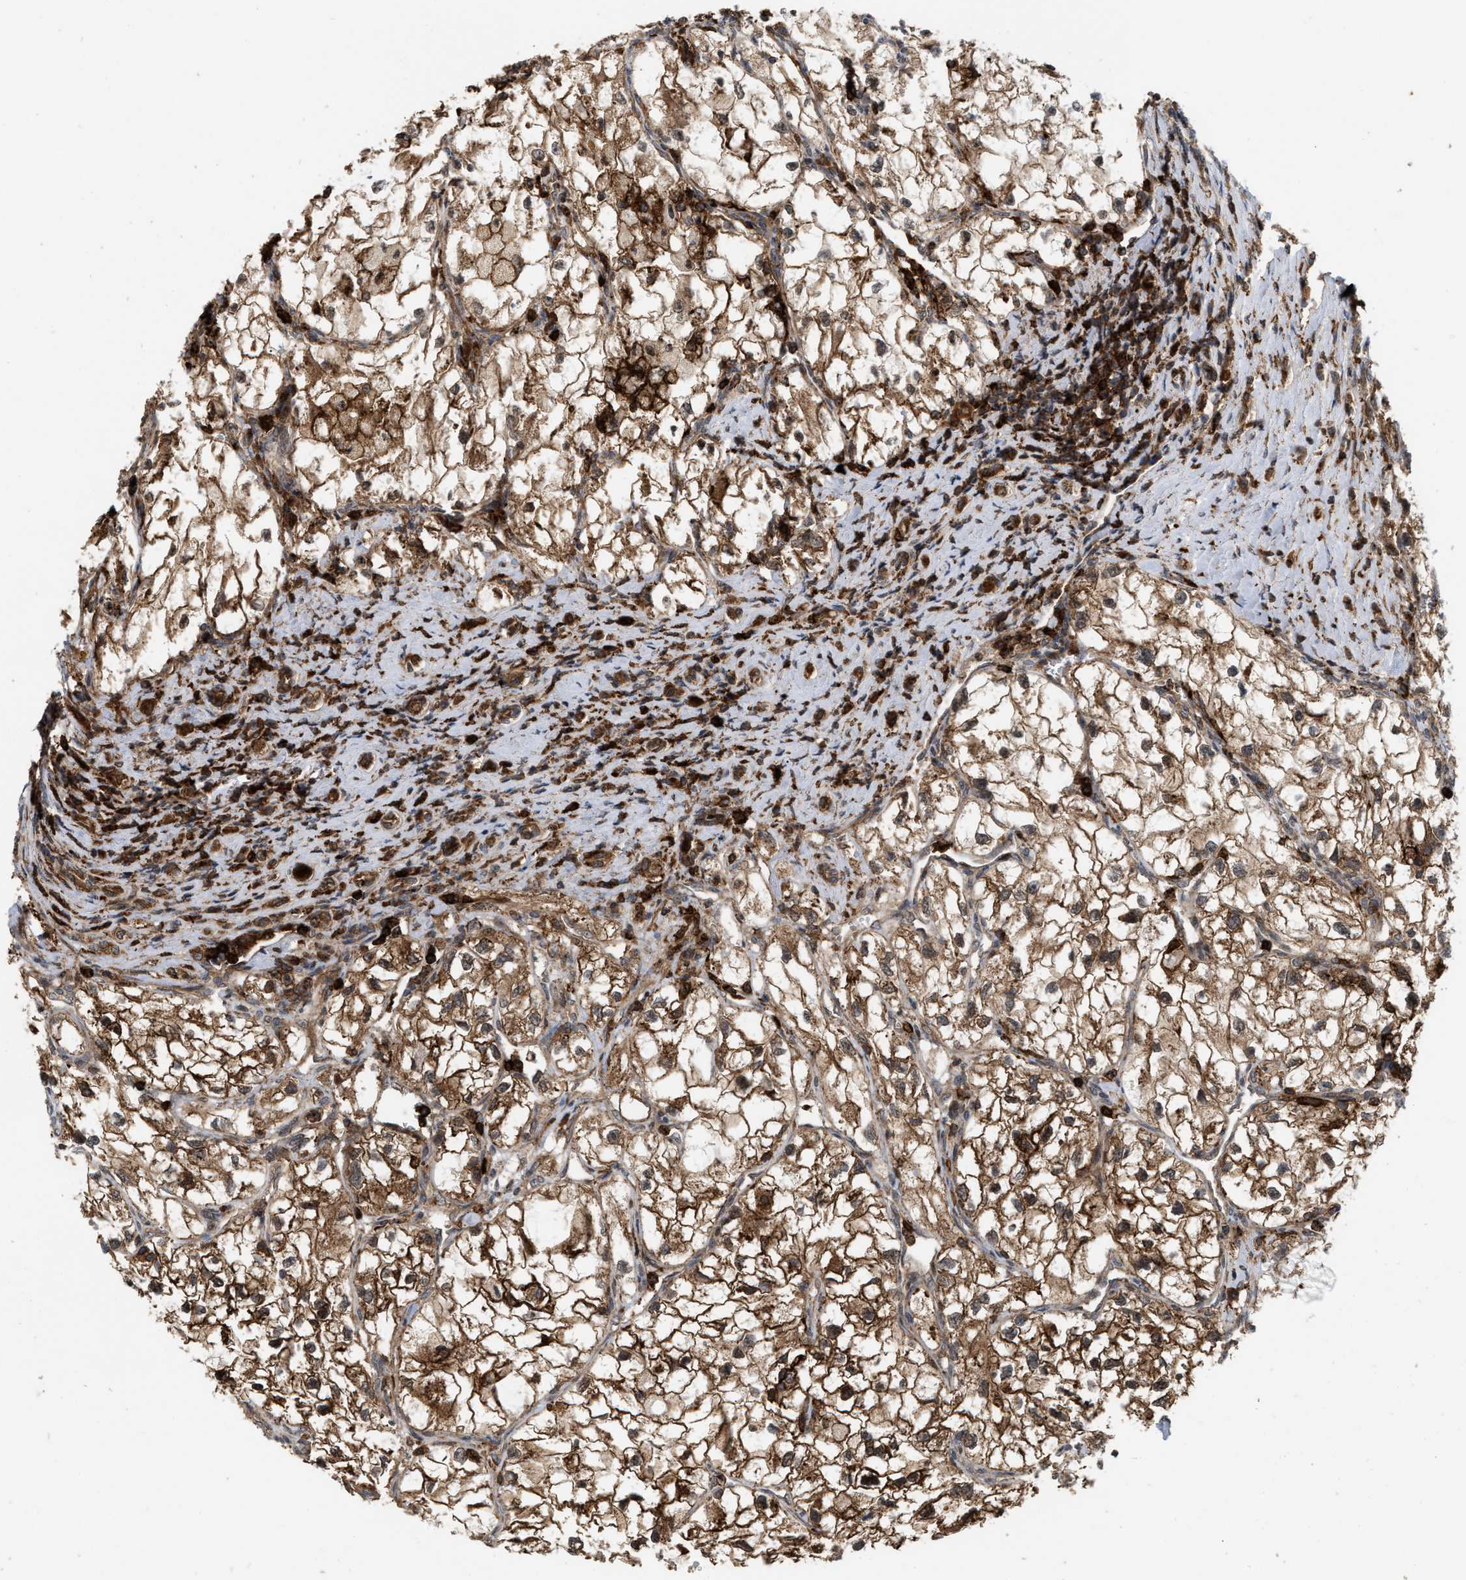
{"staining": {"intensity": "strong", "quantity": ">75%", "location": "cytoplasmic/membranous"}, "tissue": "renal cancer", "cell_type": "Tumor cells", "image_type": "cancer", "snomed": [{"axis": "morphology", "description": "Adenocarcinoma, NOS"}, {"axis": "topography", "description": "Kidney"}], "caption": "Protein staining displays strong cytoplasmic/membranous positivity in approximately >75% of tumor cells in renal adenocarcinoma.", "gene": "IQCE", "patient": {"sex": "female", "age": 70}}